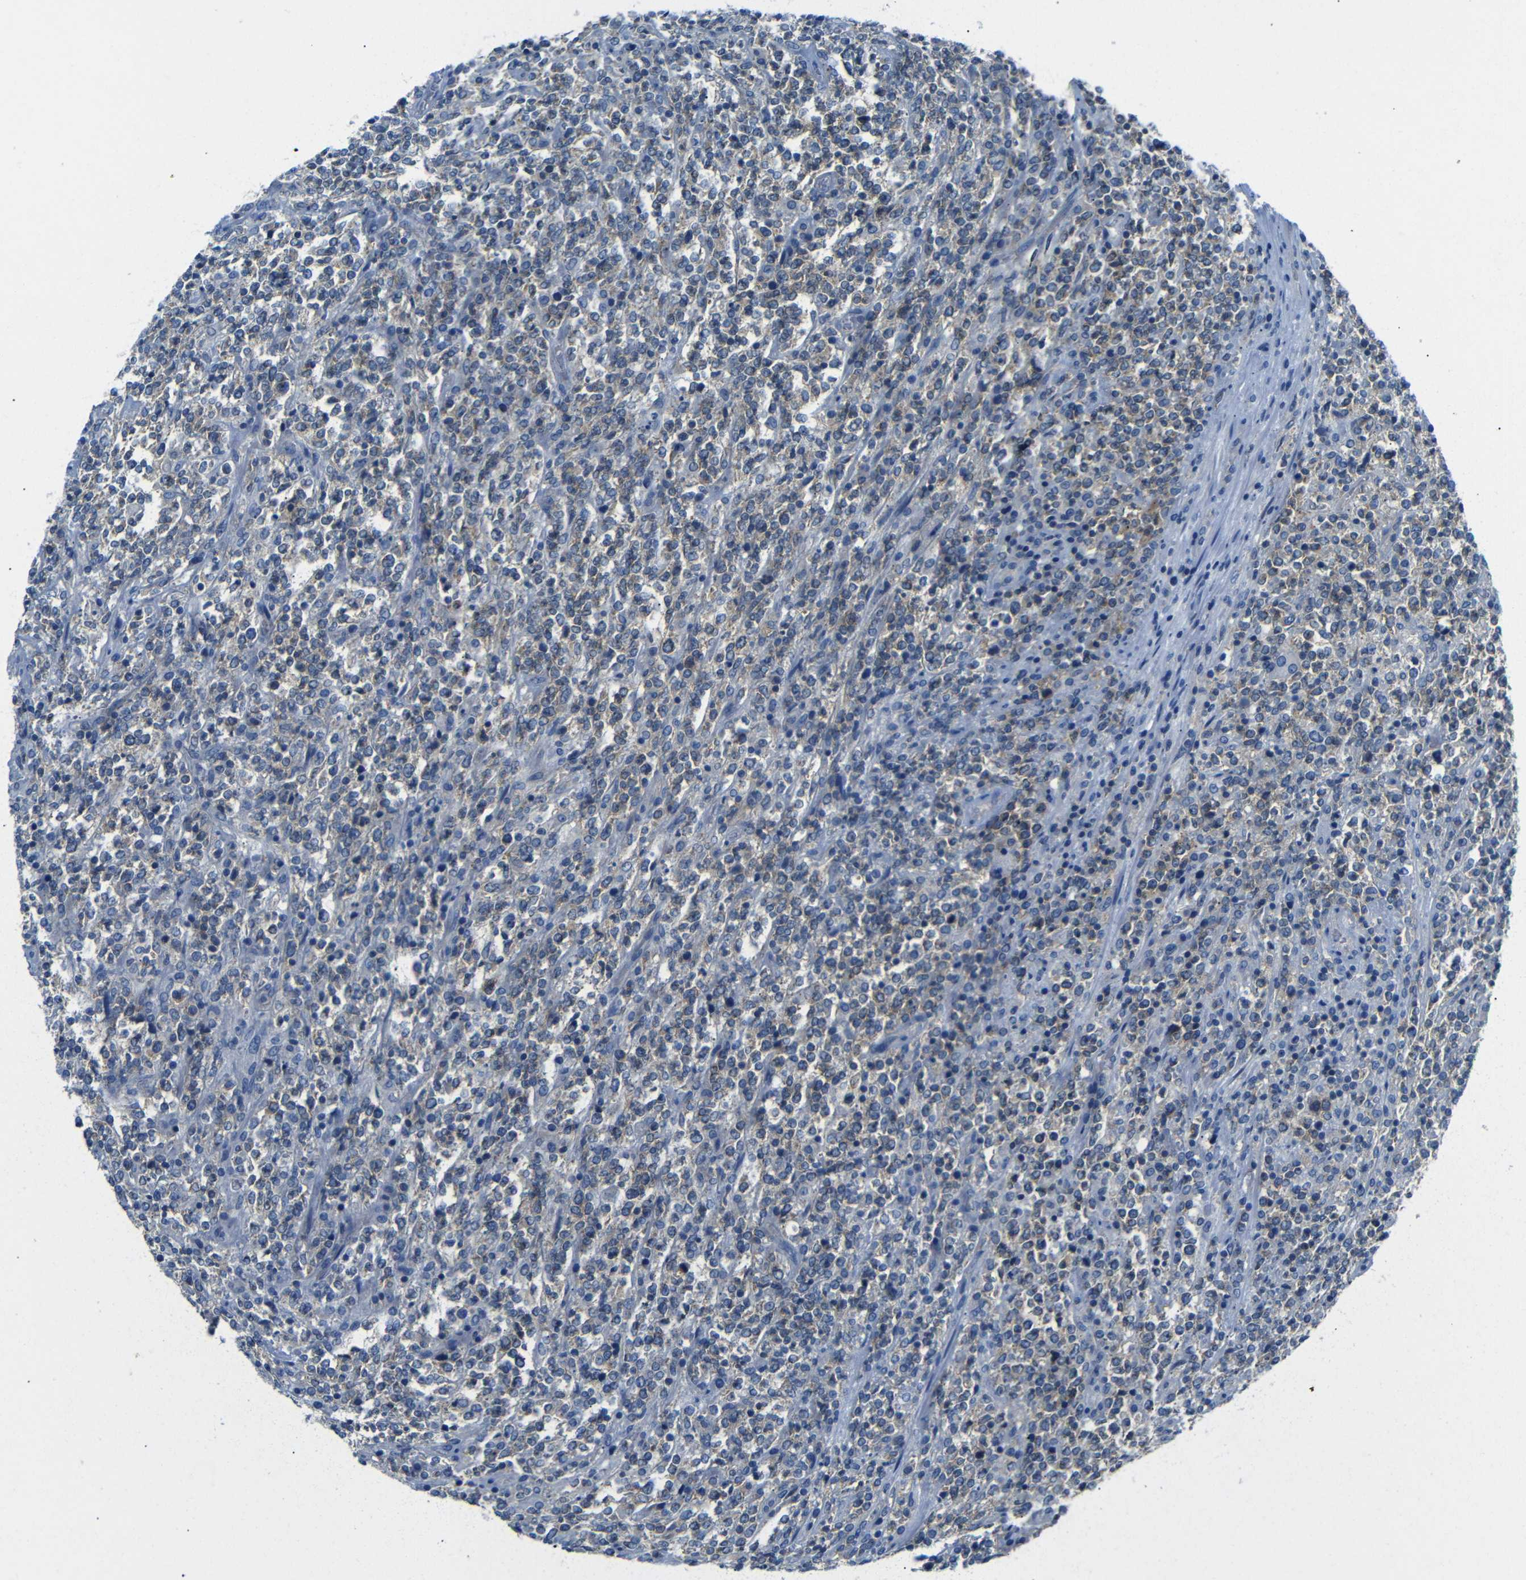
{"staining": {"intensity": "weak", "quantity": ">75%", "location": "cytoplasmic/membranous"}, "tissue": "lymphoma", "cell_type": "Tumor cells", "image_type": "cancer", "snomed": [{"axis": "morphology", "description": "Malignant lymphoma, non-Hodgkin's type, High grade"}, {"axis": "topography", "description": "Soft tissue"}], "caption": "DAB immunohistochemical staining of human malignant lymphoma, non-Hodgkin's type (high-grade) exhibits weak cytoplasmic/membranous protein positivity in about >75% of tumor cells.", "gene": "DCP1A", "patient": {"sex": "male", "age": 18}}